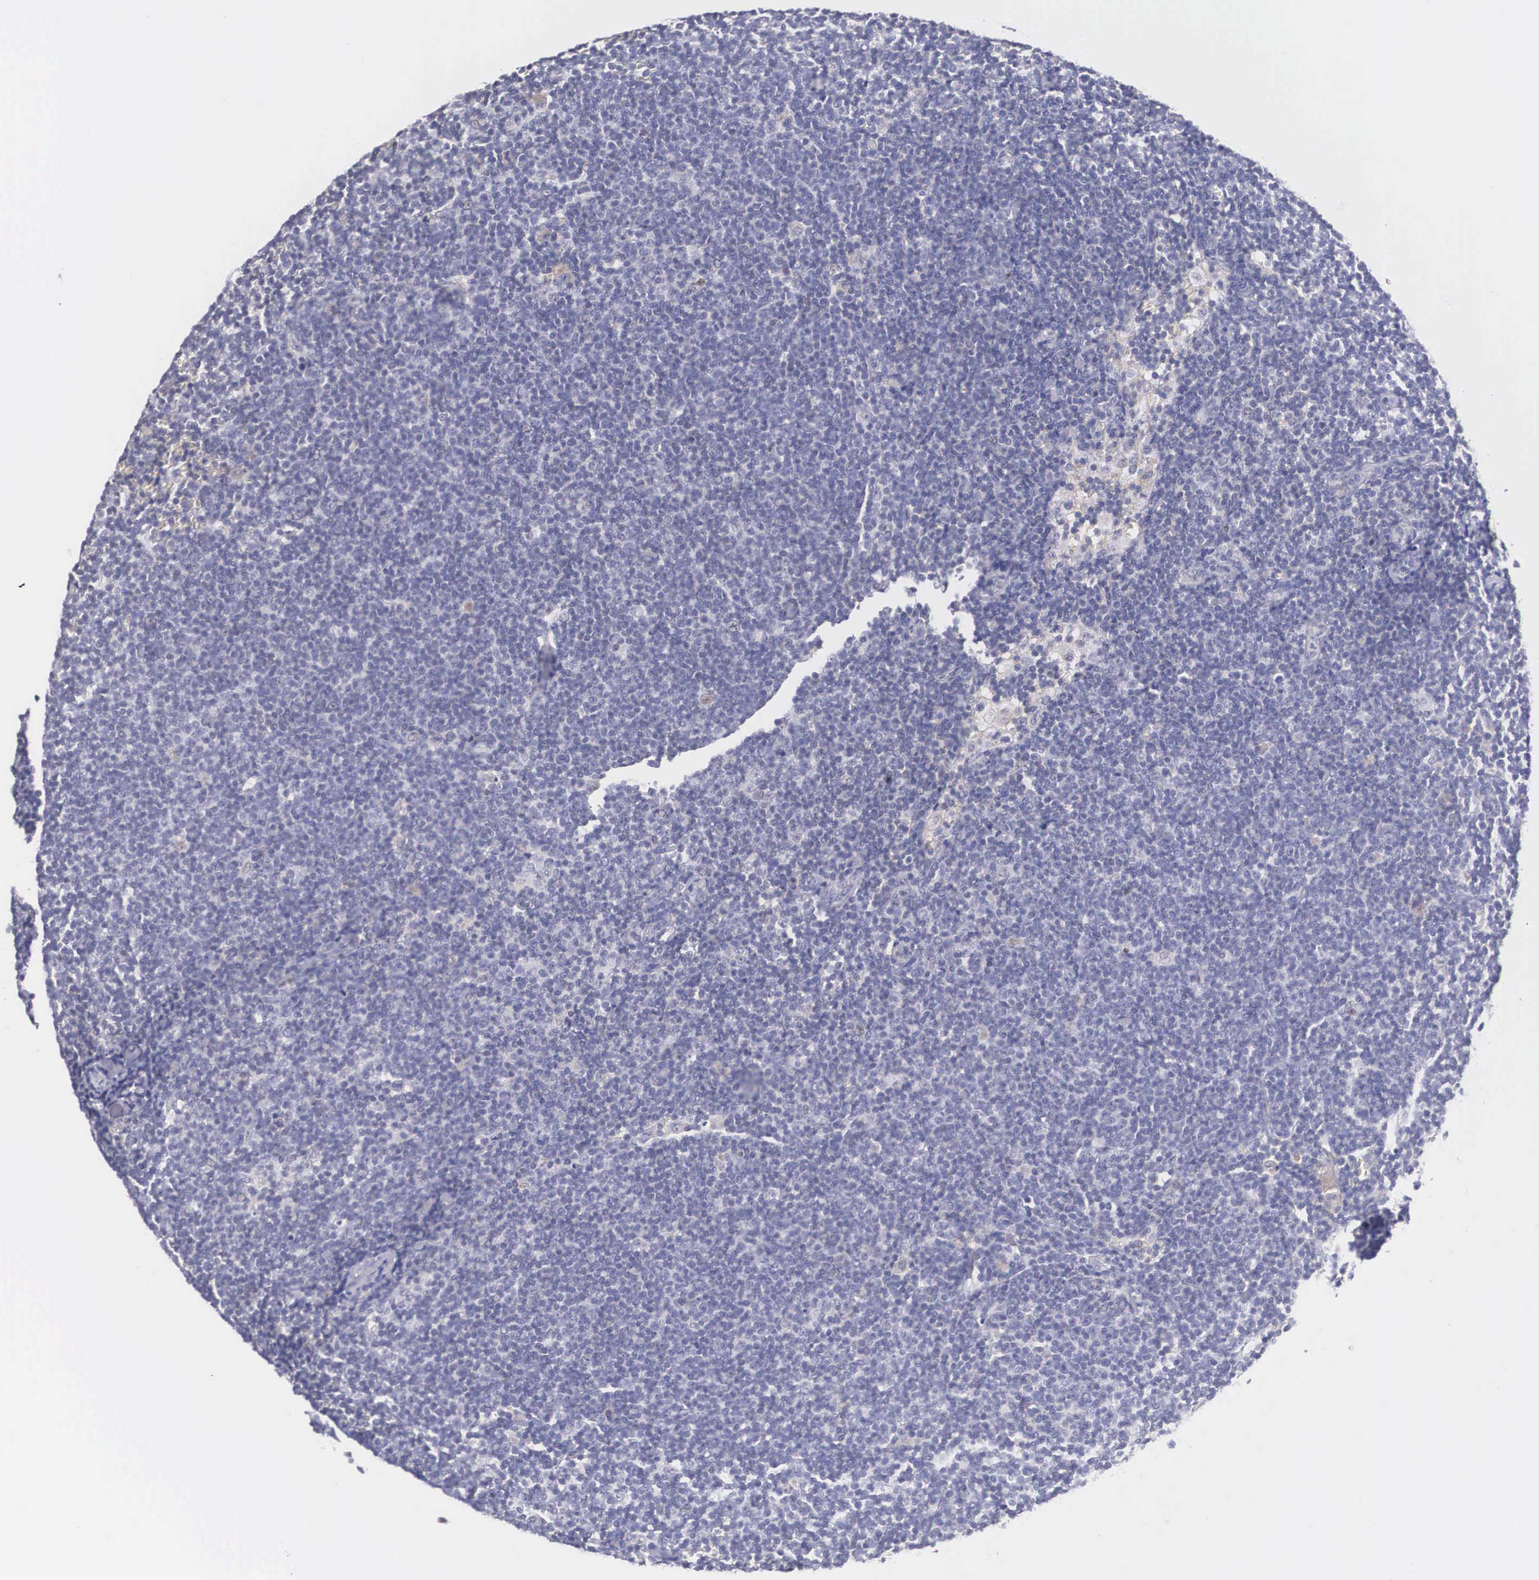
{"staining": {"intensity": "negative", "quantity": "none", "location": "none"}, "tissue": "lymphoma", "cell_type": "Tumor cells", "image_type": "cancer", "snomed": [{"axis": "morphology", "description": "Malignant lymphoma, non-Hodgkin's type, Low grade"}, {"axis": "topography", "description": "Lymph node"}], "caption": "A high-resolution photomicrograph shows immunohistochemistry (IHC) staining of malignant lymphoma, non-Hodgkin's type (low-grade), which shows no significant positivity in tumor cells.", "gene": "NR4A2", "patient": {"sex": "male", "age": 65}}